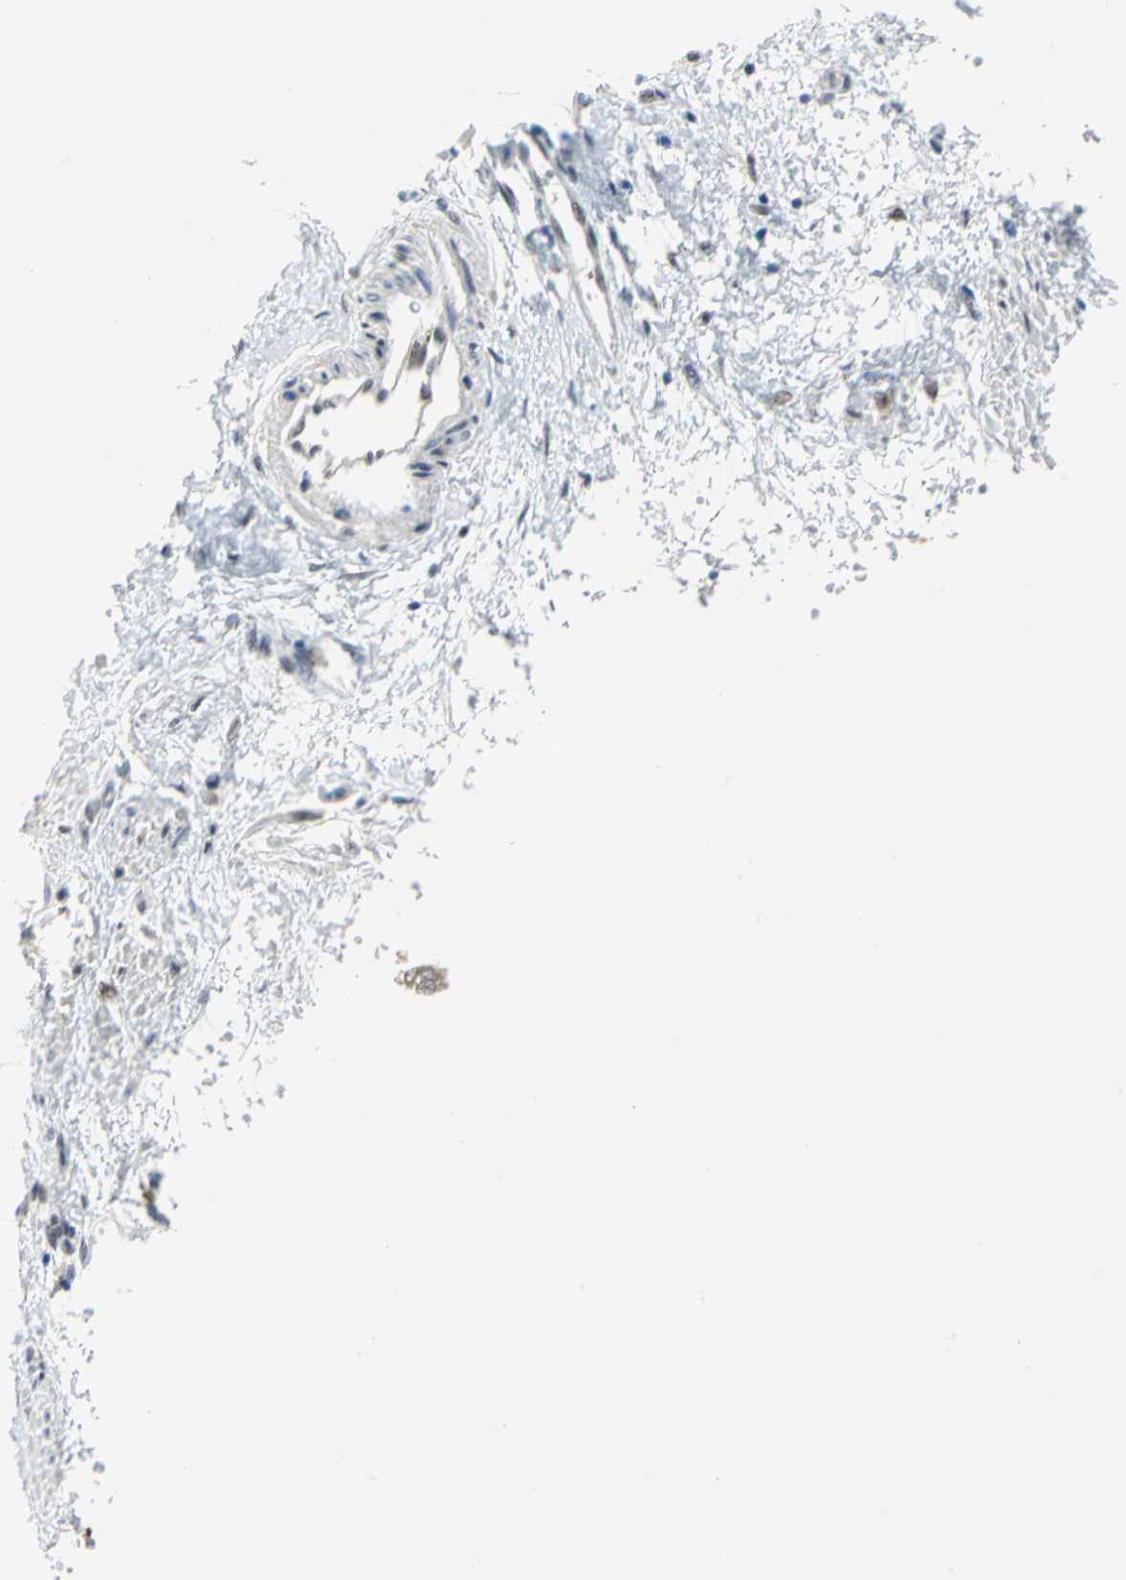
{"staining": {"intensity": "weak", "quantity": "<25%", "location": "nuclear"}, "tissue": "smooth muscle", "cell_type": "Smooth muscle cells", "image_type": "normal", "snomed": [{"axis": "morphology", "description": "Normal tissue, NOS"}, {"axis": "topography", "description": "Smooth muscle"}, {"axis": "topography", "description": "Uterus"}], "caption": "Smooth muscle cells are negative for protein expression in benign human smooth muscle.", "gene": "PSMA4", "patient": {"sex": "female", "age": 39}}